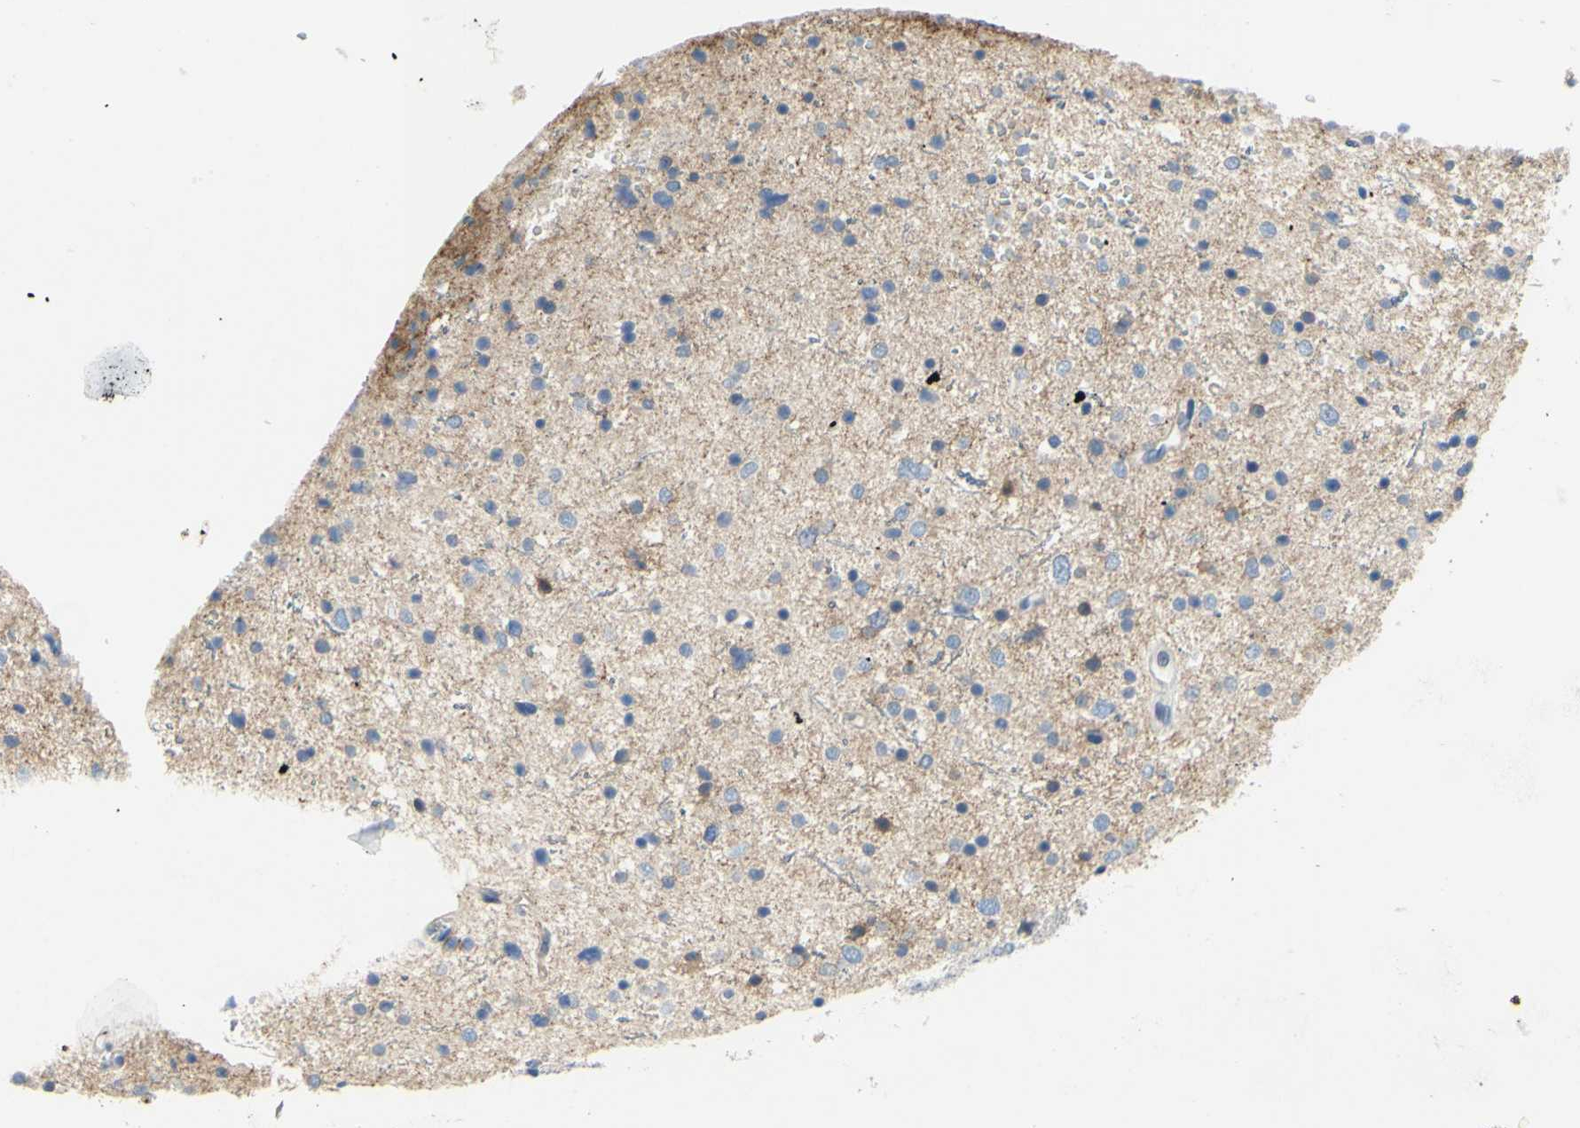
{"staining": {"intensity": "weak", "quantity": ">75%", "location": "cytoplasmic/membranous"}, "tissue": "glioma", "cell_type": "Tumor cells", "image_type": "cancer", "snomed": [{"axis": "morphology", "description": "Glioma, malignant, Low grade"}, {"axis": "topography", "description": "Brain"}], "caption": "IHC (DAB (3,3'-diaminobenzidine)) staining of glioma shows weak cytoplasmic/membranous protein staining in about >75% of tumor cells. (brown staining indicates protein expression, while blue staining denotes nuclei).", "gene": "MUC1", "patient": {"sex": "female", "age": 37}}